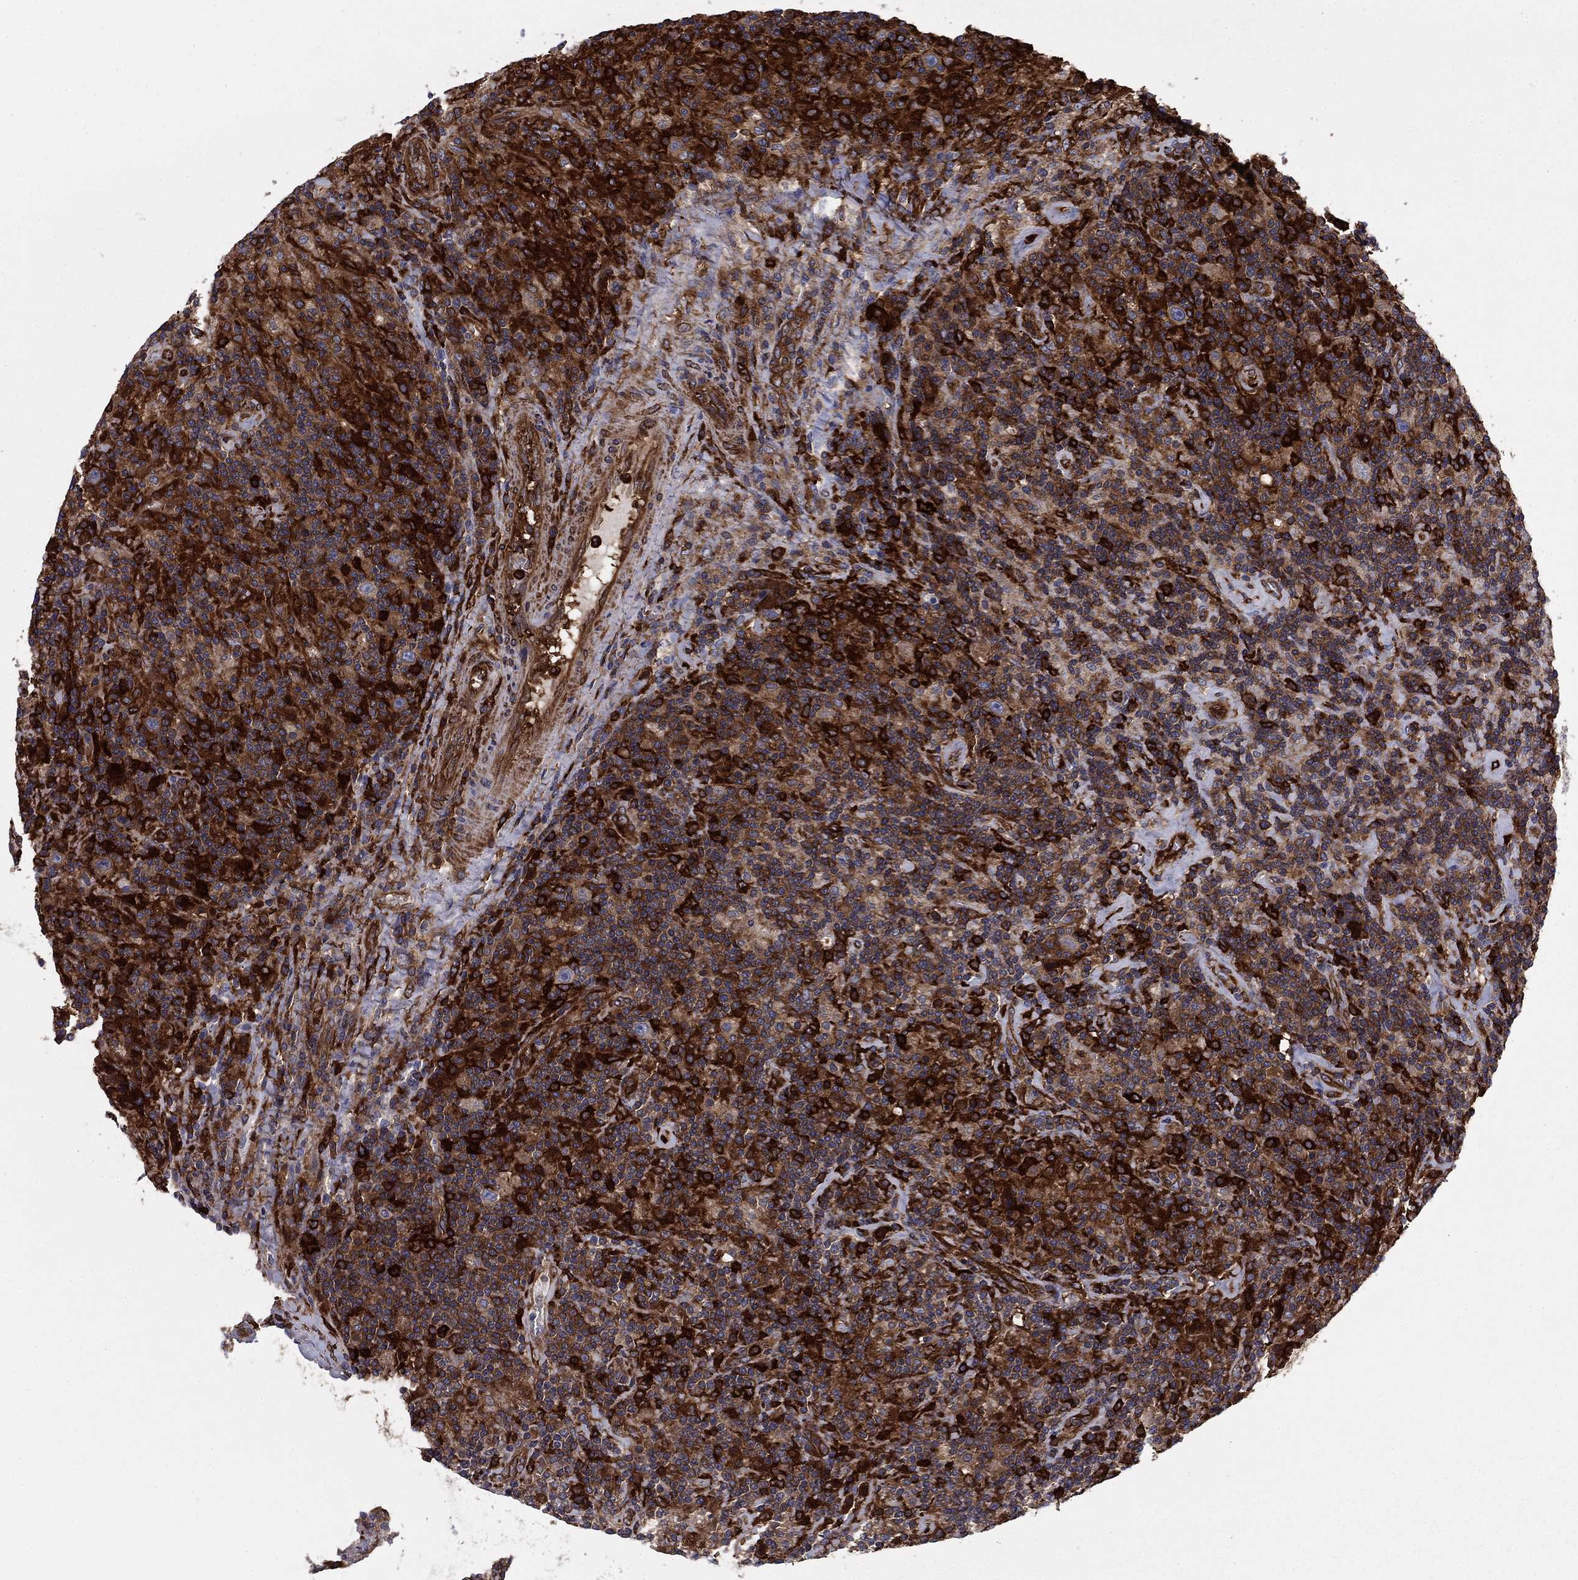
{"staining": {"intensity": "negative", "quantity": "none", "location": "none"}, "tissue": "lymphoma", "cell_type": "Tumor cells", "image_type": "cancer", "snomed": [{"axis": "morphology", "description": "Hodgkin's disease, NOS"}, {"axis": "topography", "description": "Lymph node"}], "caption": "There is no significant positivity in tumor cells of lymphoma. (Stains: DAB (3,3'-diaminobenzidine) IHC with hematoxylin counter stain, Microscopy: brightfield microscopy at high magnification).", "gene": "EHBP1L1", "patient": {"sex": "male", "age": 70}}